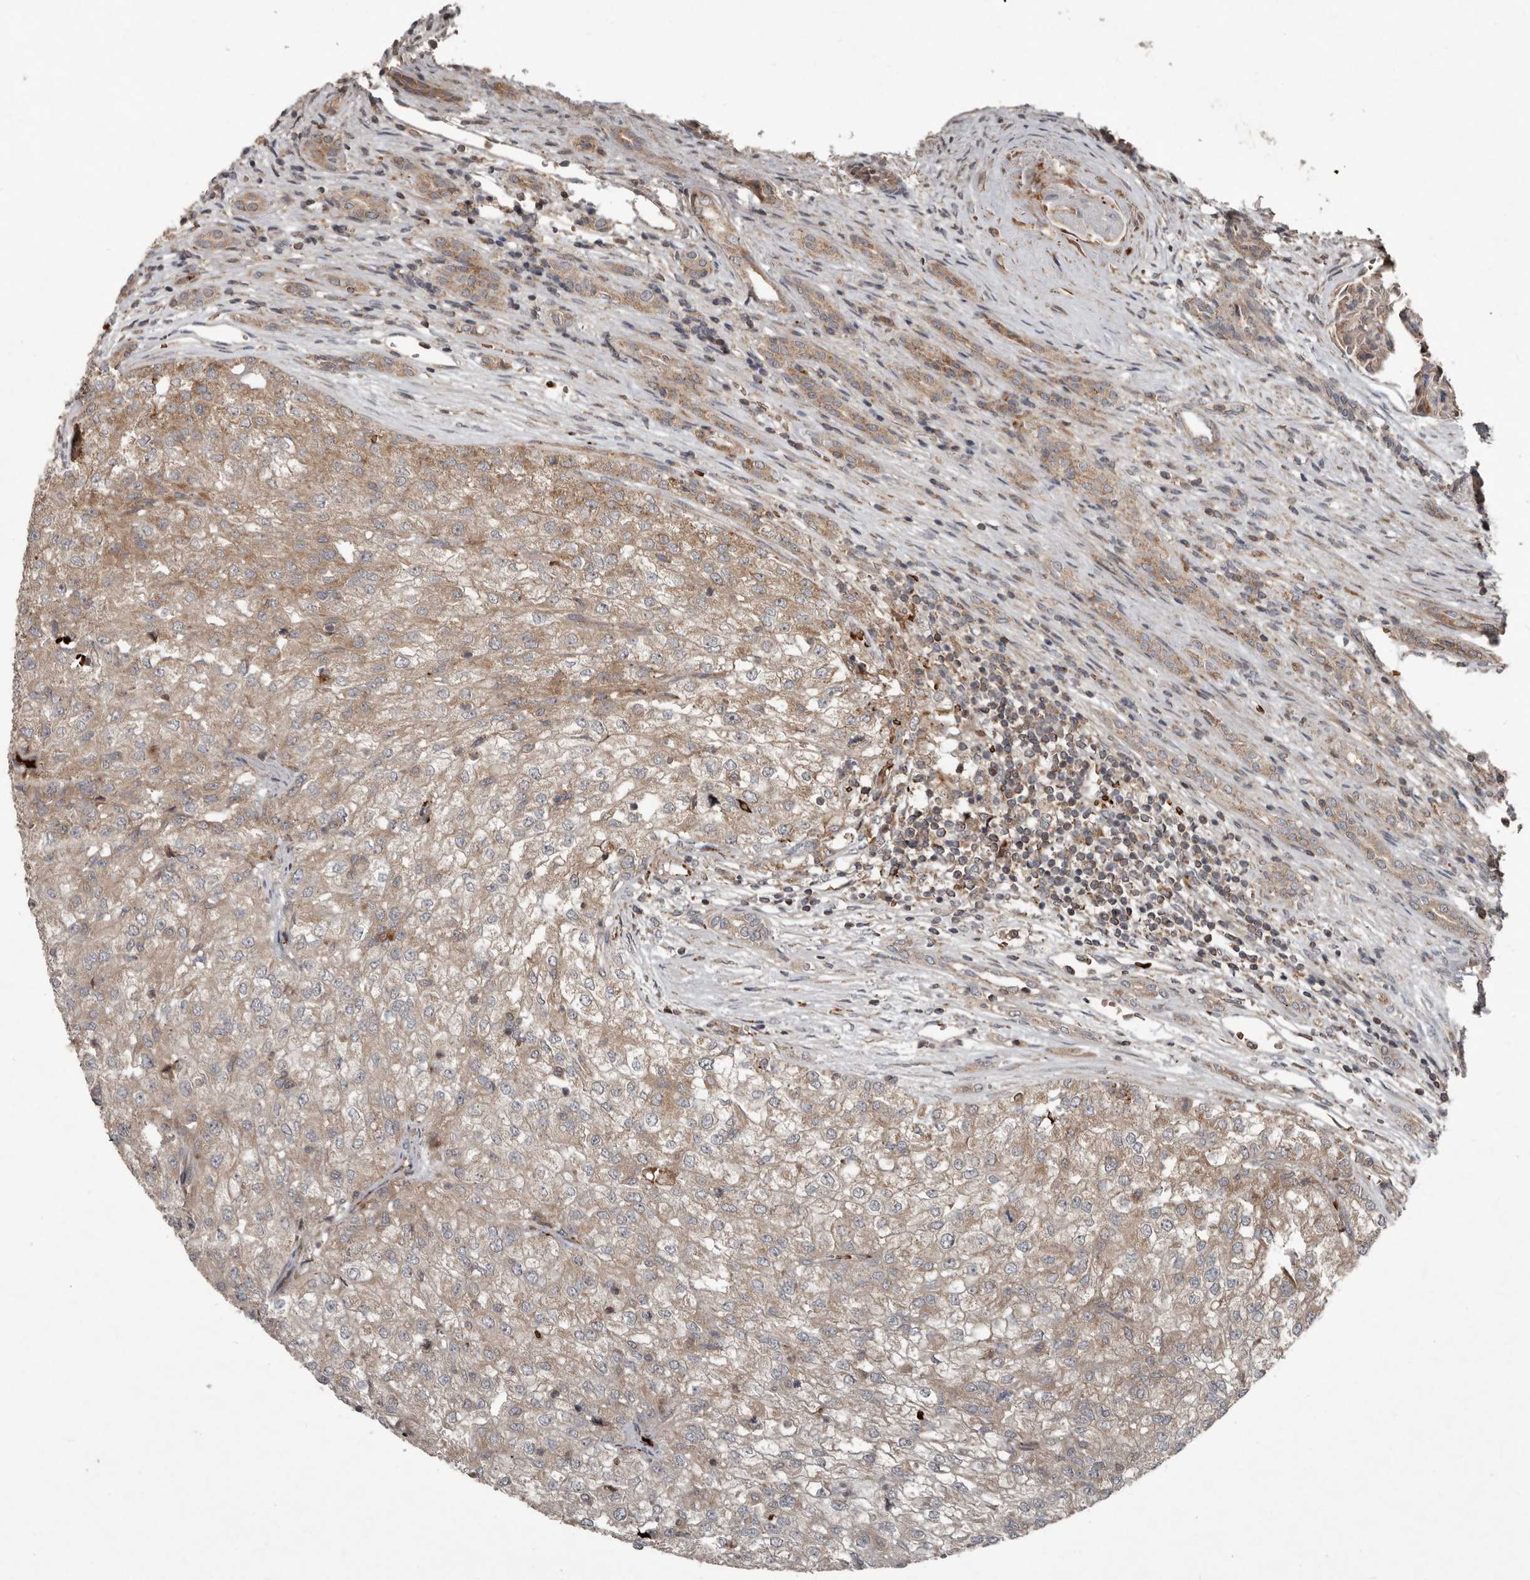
{"staining": {"intensity": "weak", "quantity": ">75%", "location": "cytoplasmic/membranous"}, "tissue": "renal cancer", "cell_type": "Tumor cells", "image_type": "cancer", "snomed": [{"axis": "morphology", "description": "Adenocarcinoma, NOS"}, {"axis": "topography", "description": "Kidney"}], "caption": "An image of human renal cancer (adenocarcinoma) stained for a protein displays weak cytoplasmic/membranous brown staining in tumor cells. The staining was performed using DAB to visualize the protein expression in brown, while the nuclei were stained in blue with hematoxylin (Magnification: 20x).", "gene": "FBXO31", "patient": {"sex": "female", "age": 54}}